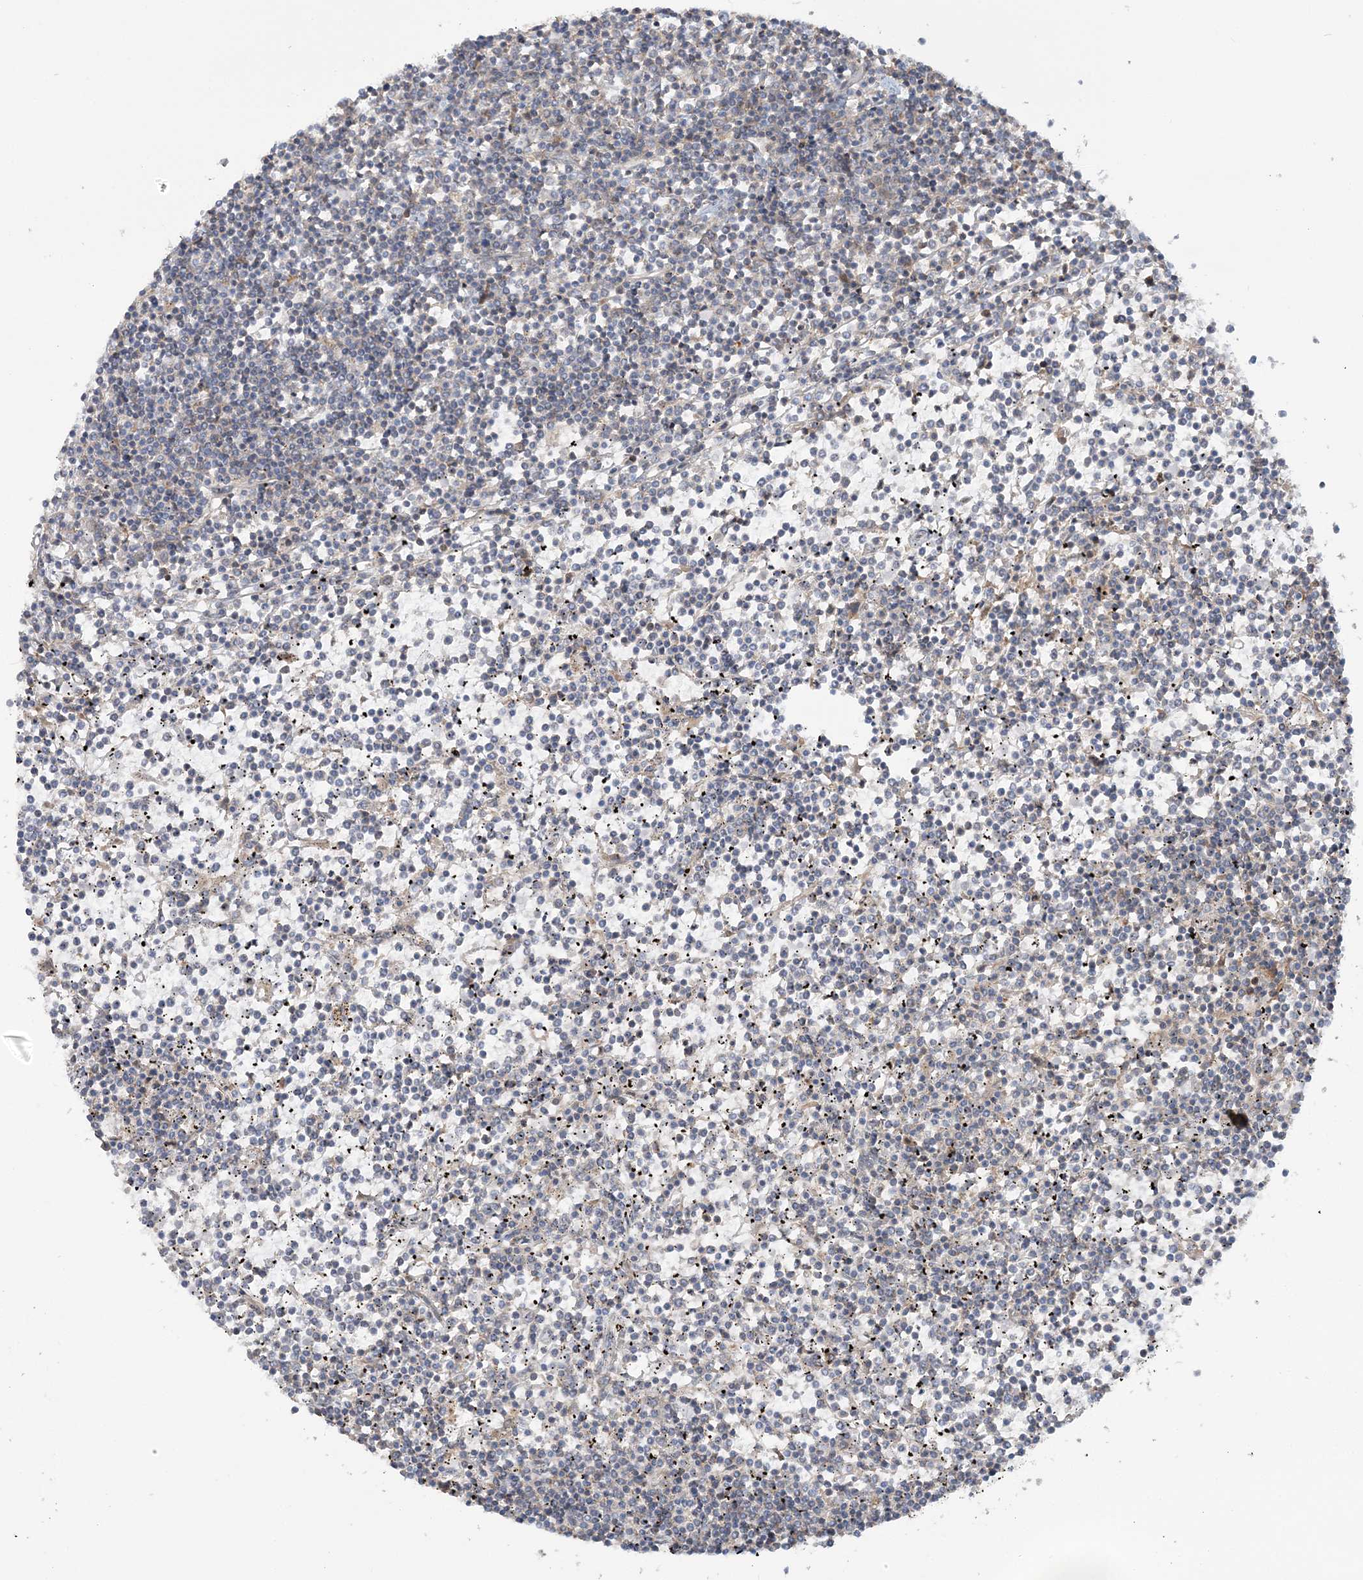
{"staining": {"intensity": "negative", "quantity": "none", "location": "none"}, "tissue": "lymphoma", "cell_type": "Tumor cells", "image_type": "cancer", "snomed": [{"axis": "morphology", "description": "Malignant lymphoma, non-Hodgkin's type, Low grade"}, {"axis": "topography", "description": "Spleen"}], "caption": "This photomicrograph is of malignant lymphoma, non-Hodgkin's type (low-grade) stained with IHC to label a protein in brown with the nuclei are counter-stained blue. There is no expression in tumor cells.", "gene": "MOCS2", "patient": {"sex": "female", "age": 19}}